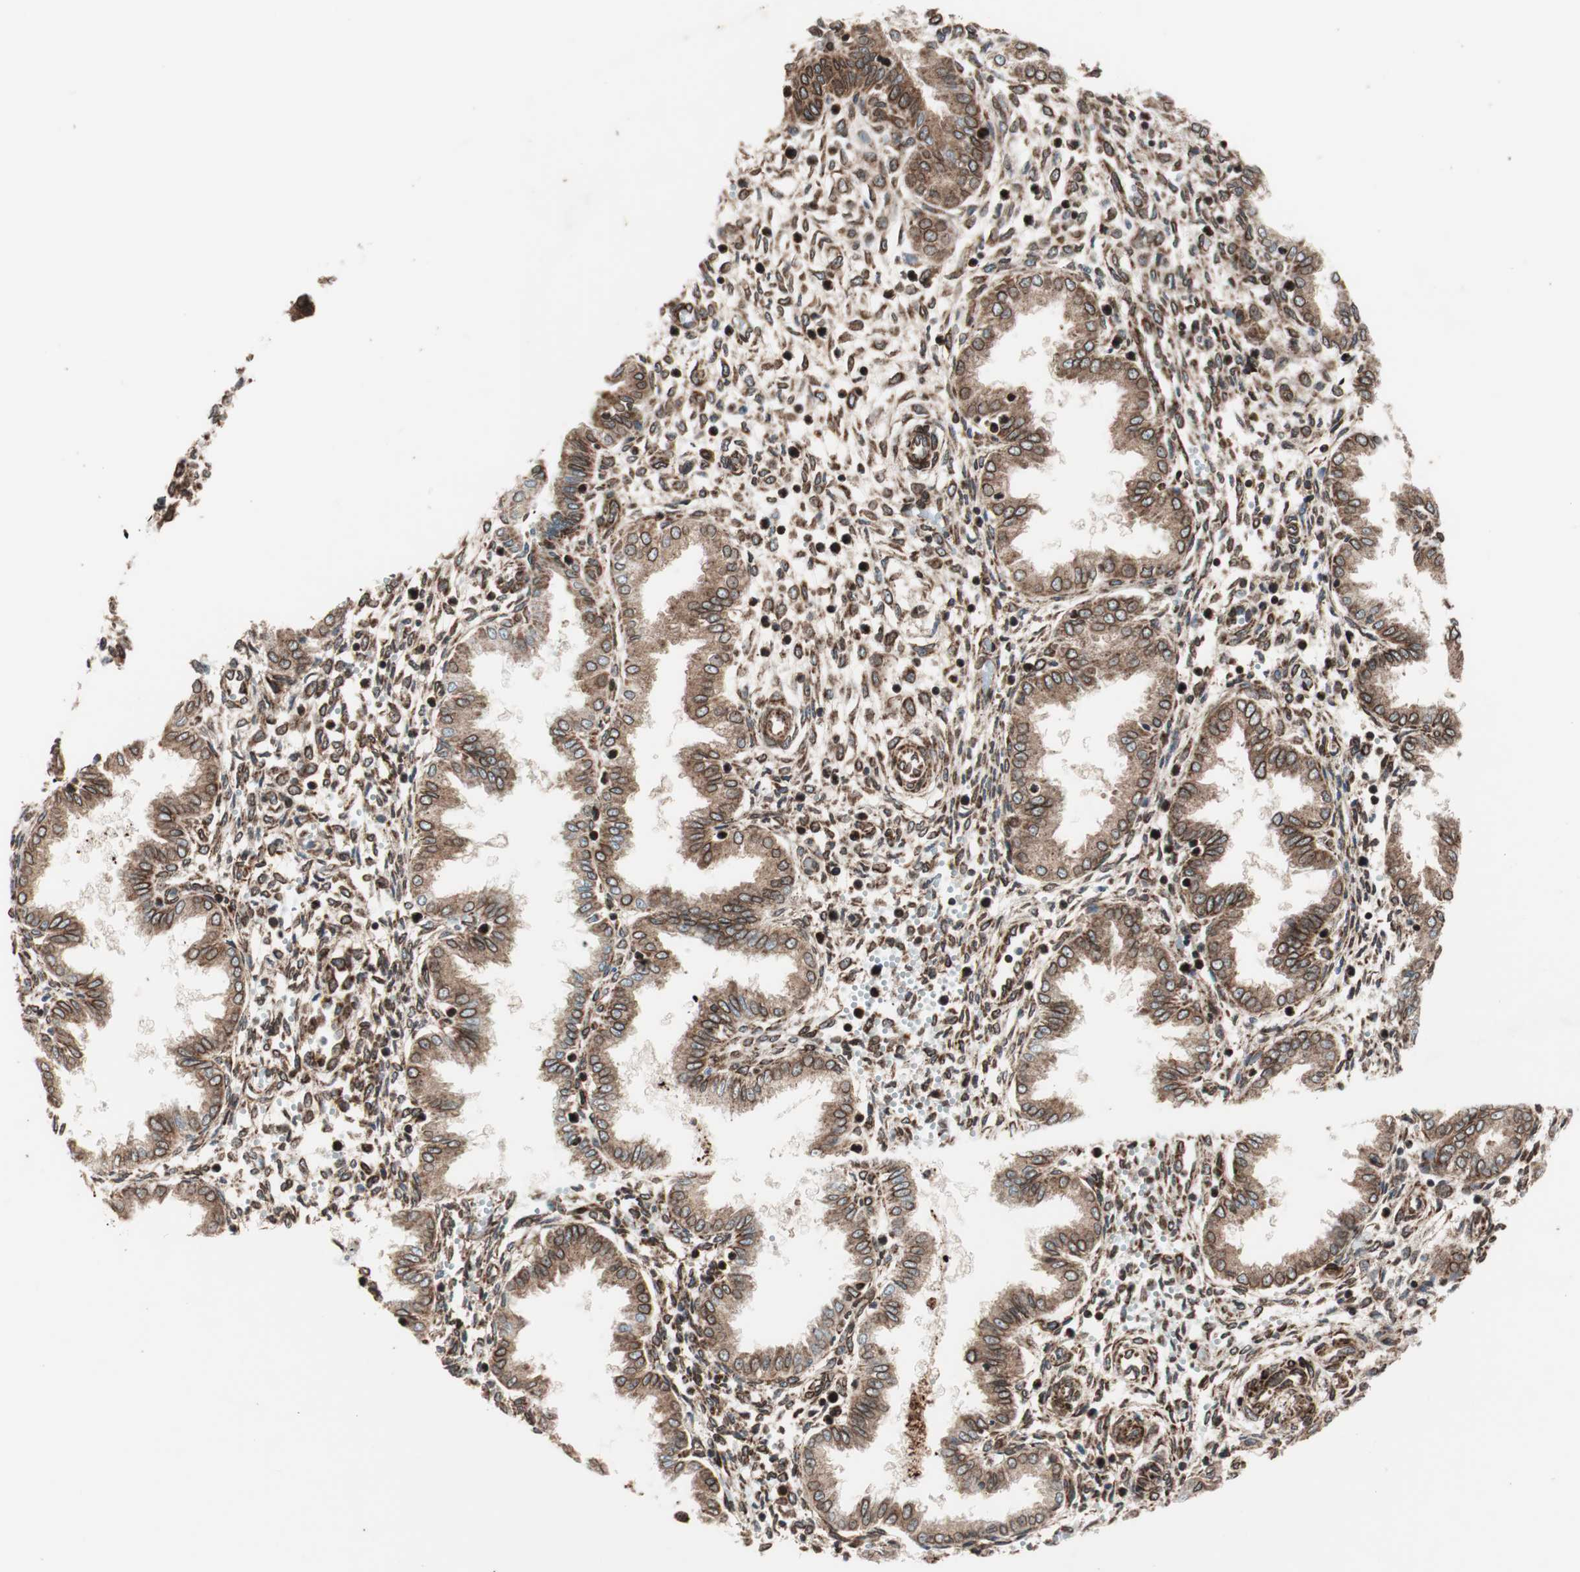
{"staining": {"intensity": "strong", "quantity": ">75%", "location": "cytoplasmic/membranous,nuclear"}, "tissue": "endometrium", "cell_type": "Cells in endometrial stroma", "image_type": "normal", "snomed": [{"axis": "morphology", "description": "Normal tissue, NOS"}, {"axis": "topography", "description": "Endometrium"}], "caption": "About >75% of cells in endometrial stroma in unremarkable endometrium show strong cytoplasmic/membranous,nuclear protein staining as visualized by brown immunohistochemical staining.", "gene": "NUP62", "patient": {"sex": "female", "age": 33}}